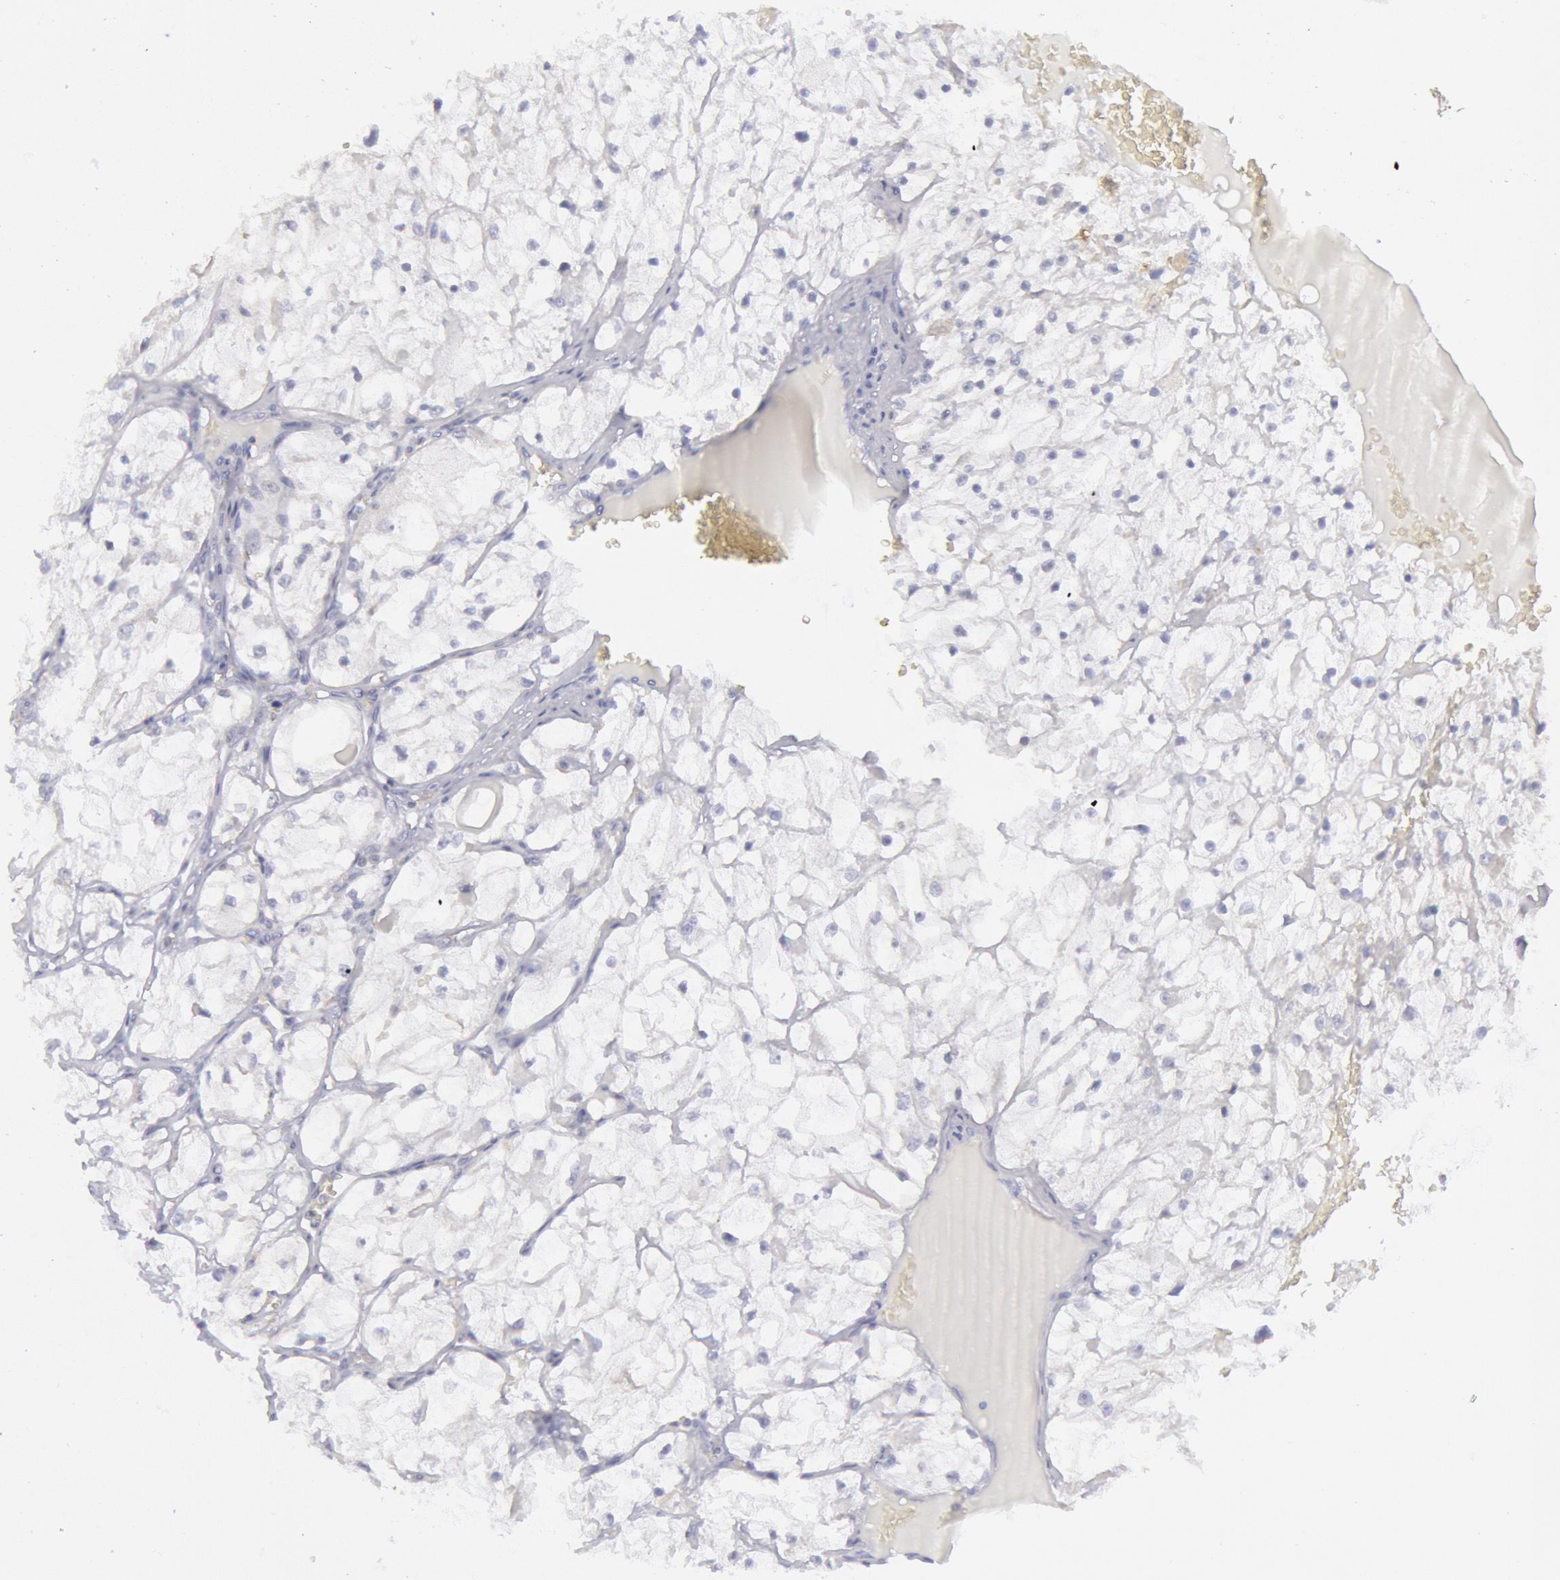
{"staining": {"intensity": "negative", "quantity": "none", "location": "none"}, "tissue": "renal cancer", "cell_type": "Tumor cells", "image_type": "cancer", "snomed": [{"axis": "morphology", "description": "Adenocarcinoma, NOS"}, {"axis": "topography", "description": "Kidney"}], "caption": "DAB immunohistochemical staining of human adenocarcinoma (renal) displays no significant positivity in tumor cells.", "gene": "MYH7", "patient": {"sex": "male", "age": 61}}